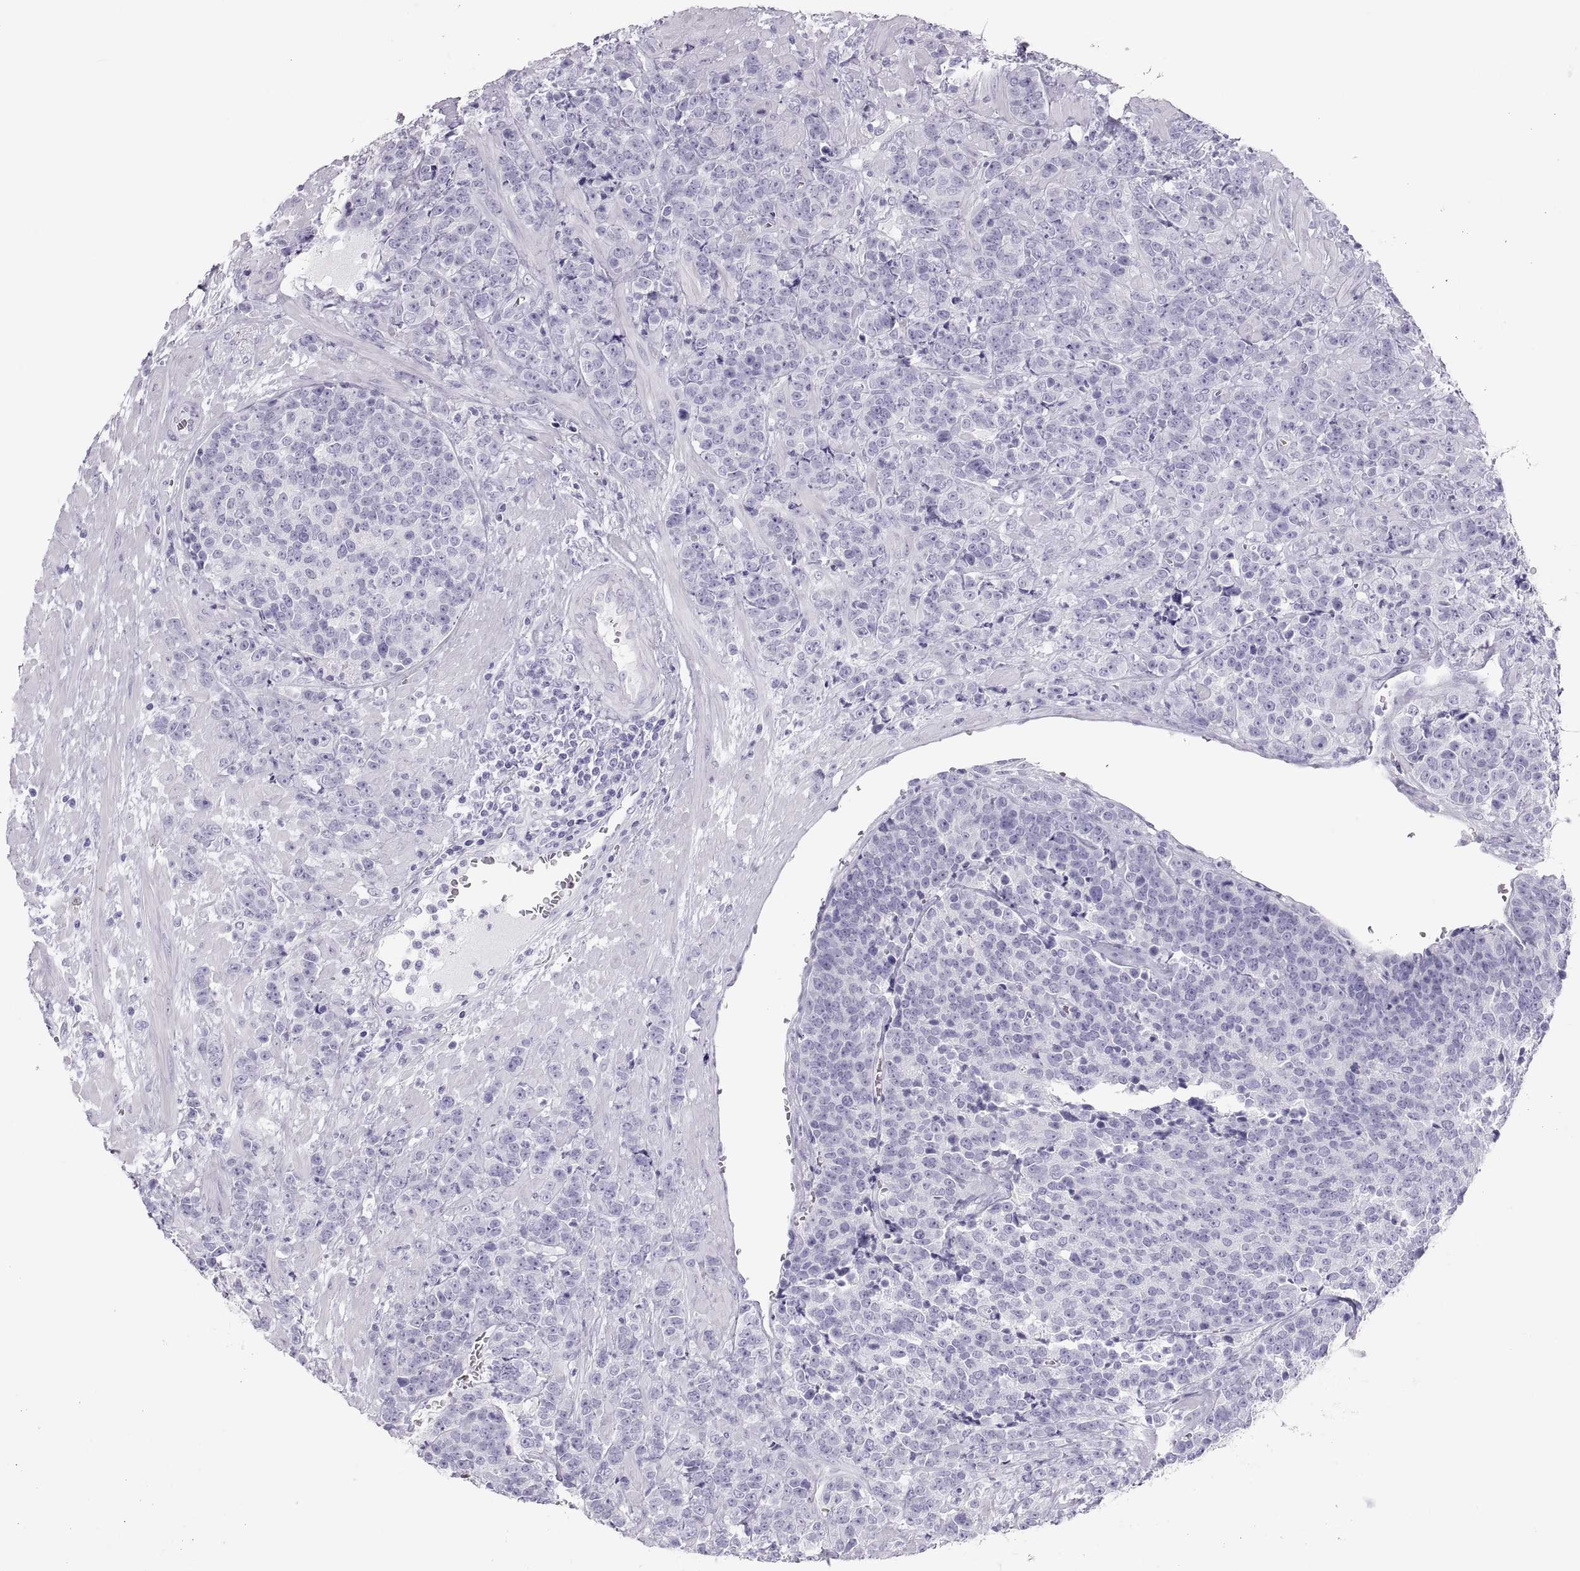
{"staining": {"intensity": "negative", "quantity": "none", "location": "none"}, "tissue": "prostate cancer", "cell_type": "Tumor cells", "image_type": "cancer", "snomed": [{"axis": "morphology", "description": "Adenocarcinoma, NOS"}, {"axis": "topography", "description": "Prostate"}], "caption": "Immunohistochemical staining of prostate cancer (adenocarcinoma) demonstrates no significant expression in tumor cells.", "gene": "SEMG1", "patient": {"sex": "male", "age": 67}}